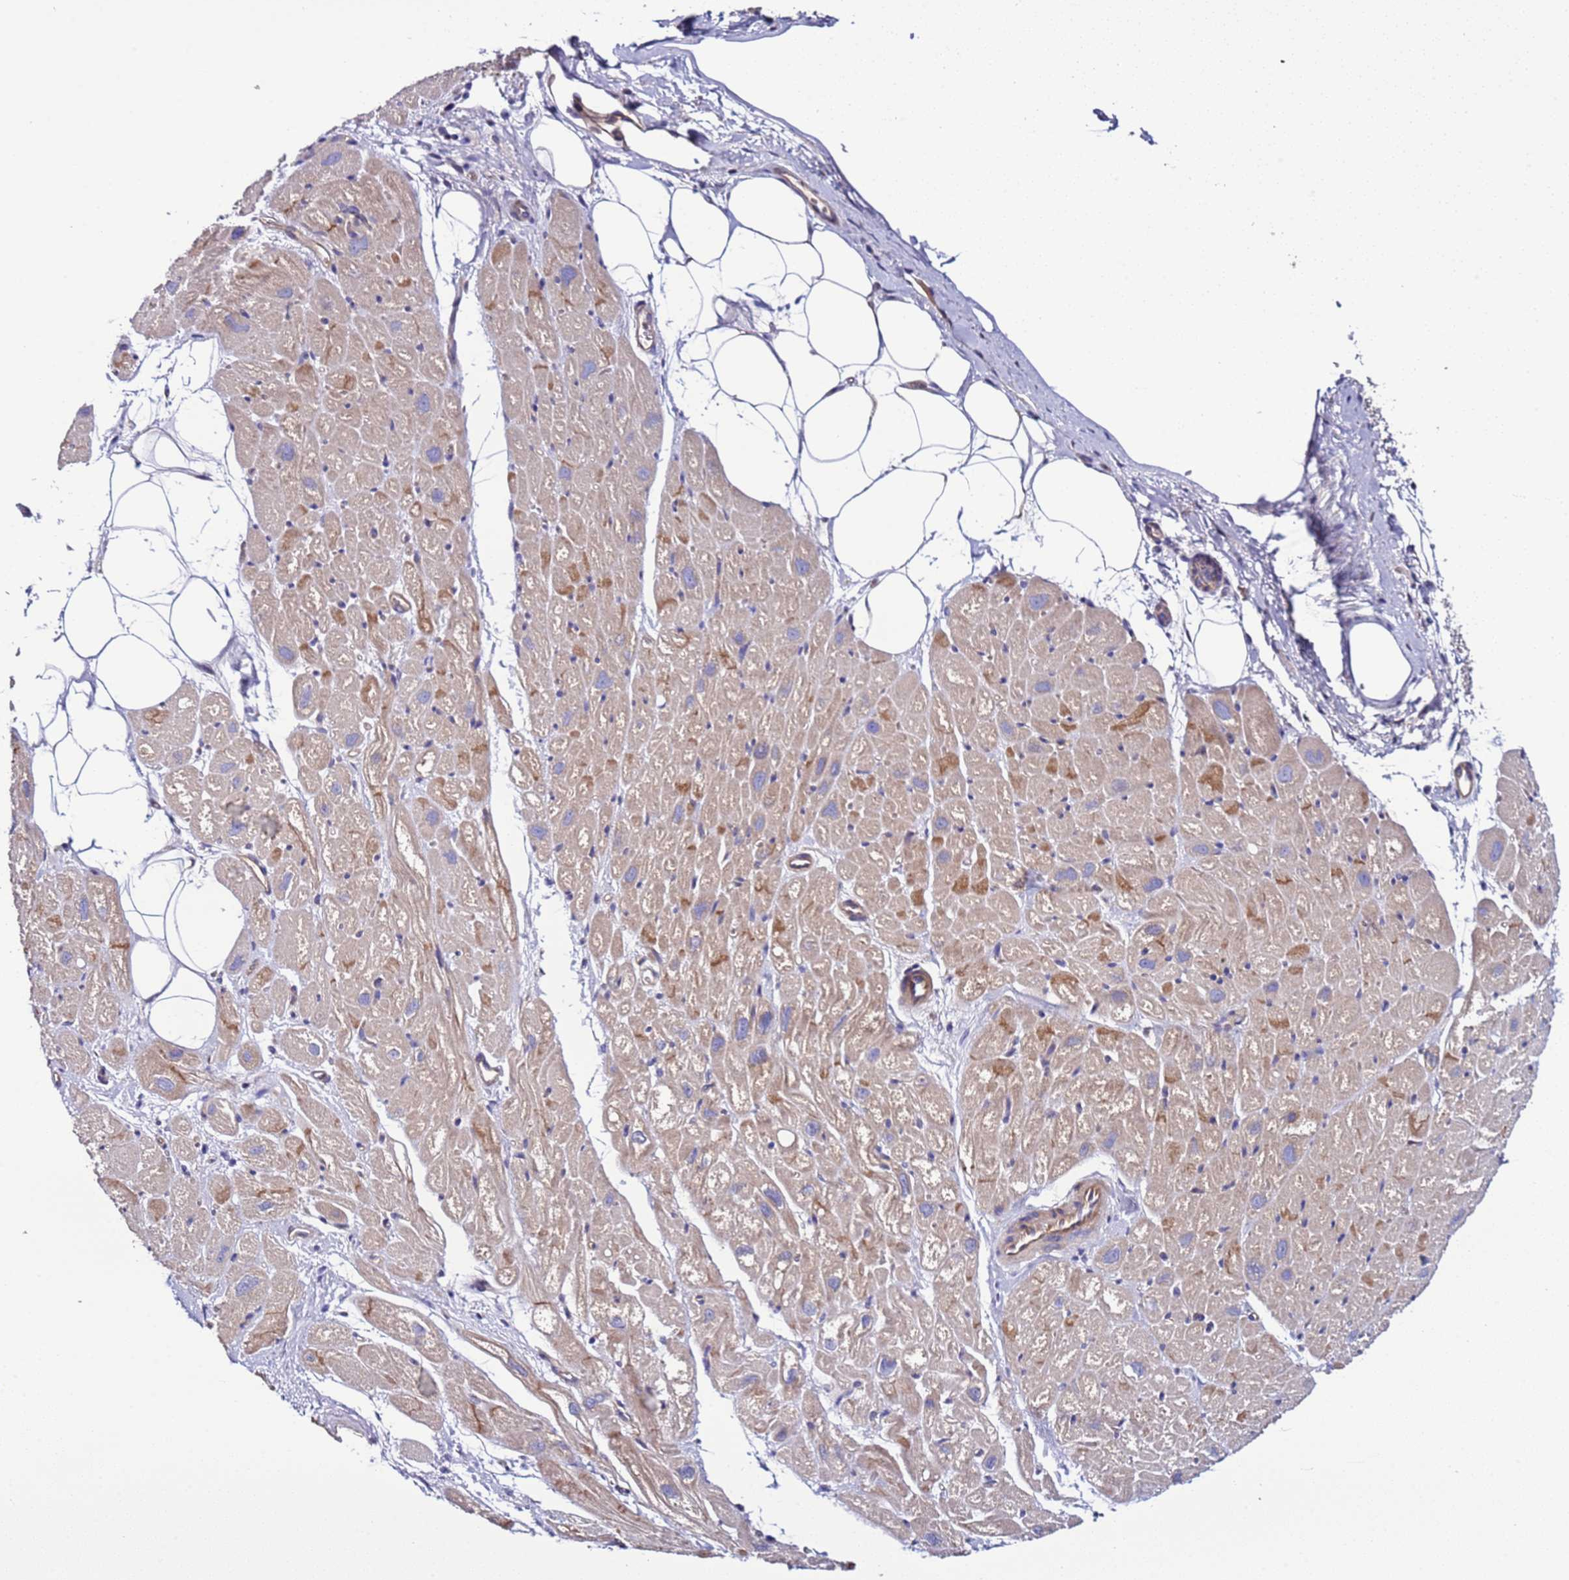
{"staining": {"intensity": "moderate", "quantity": "<25%", "location": "cytoplasmic/membranous"}, "tissue": "heart muscle", "cell_type": "Cardiomyocytes", "image_type": "normal", "snomed": [{"axis": "morphology", "description": "Normal tissue, NOS"}, {"axis": "topography", "description": "Heart"}], "caption": "This histopathology image displays immunohistochemistry staining of benign human heart muscle, with low moderate cytoplasmic/membranous staining in approximately <25% of cardiomyocytes.", "gene": "SPCS1", "patient": {"sex": "male", "age": 50}}